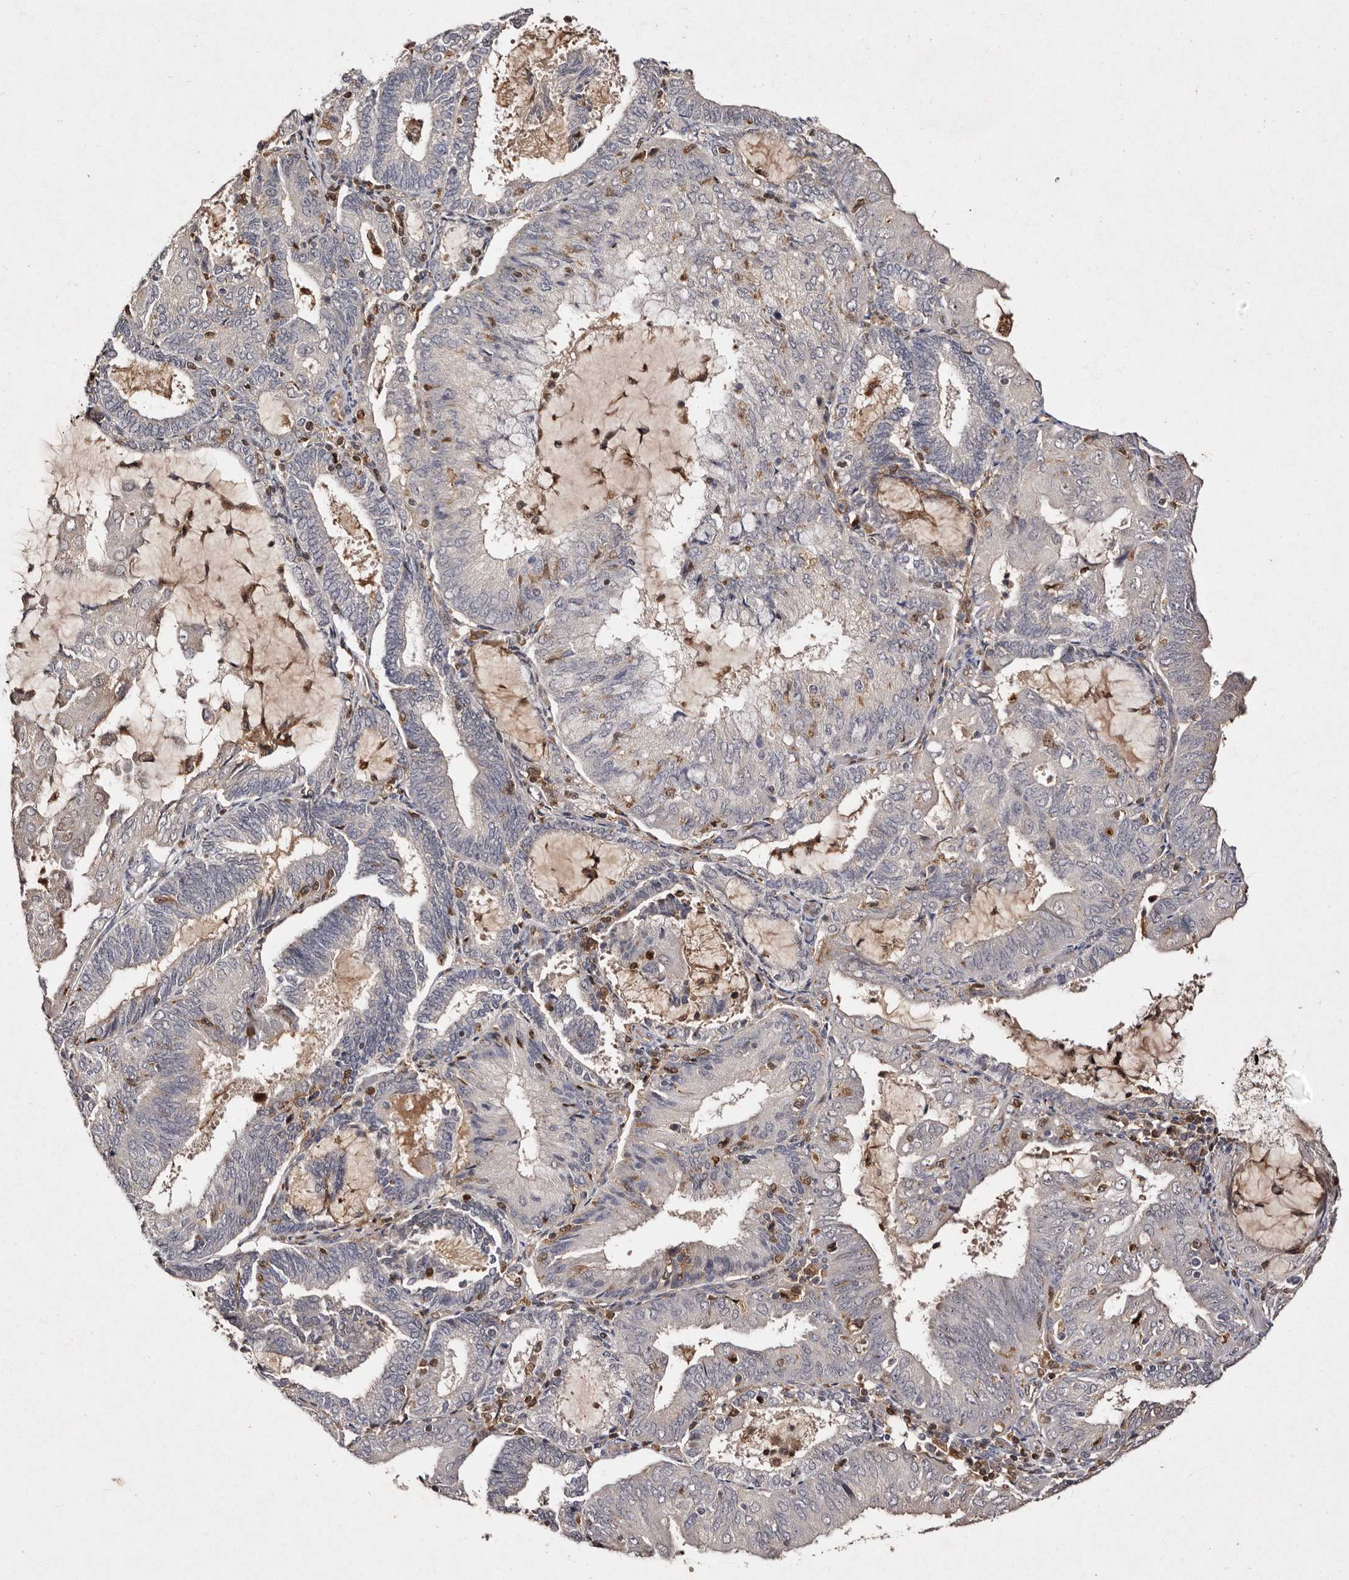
{"staining": {"intensity": "negative", "quantity": "none", "location": "none"}, "tissue": "endometrial cancer", "cell_type": "Tumor cells", "image_type": "cancer", "snomed": [{"axis": "morphology", "description": "Adenocarcinoma, NOS"}, {"axis": "topography", "description": "Endometrium"}], "caption": "This is a micrograph of immunohistochemistry (IHC) staining of endometrial cancer, which shows no staining in tumor cells.", "gene": "GIMAP4", "patient": {"sex": "female", "age": 81}}